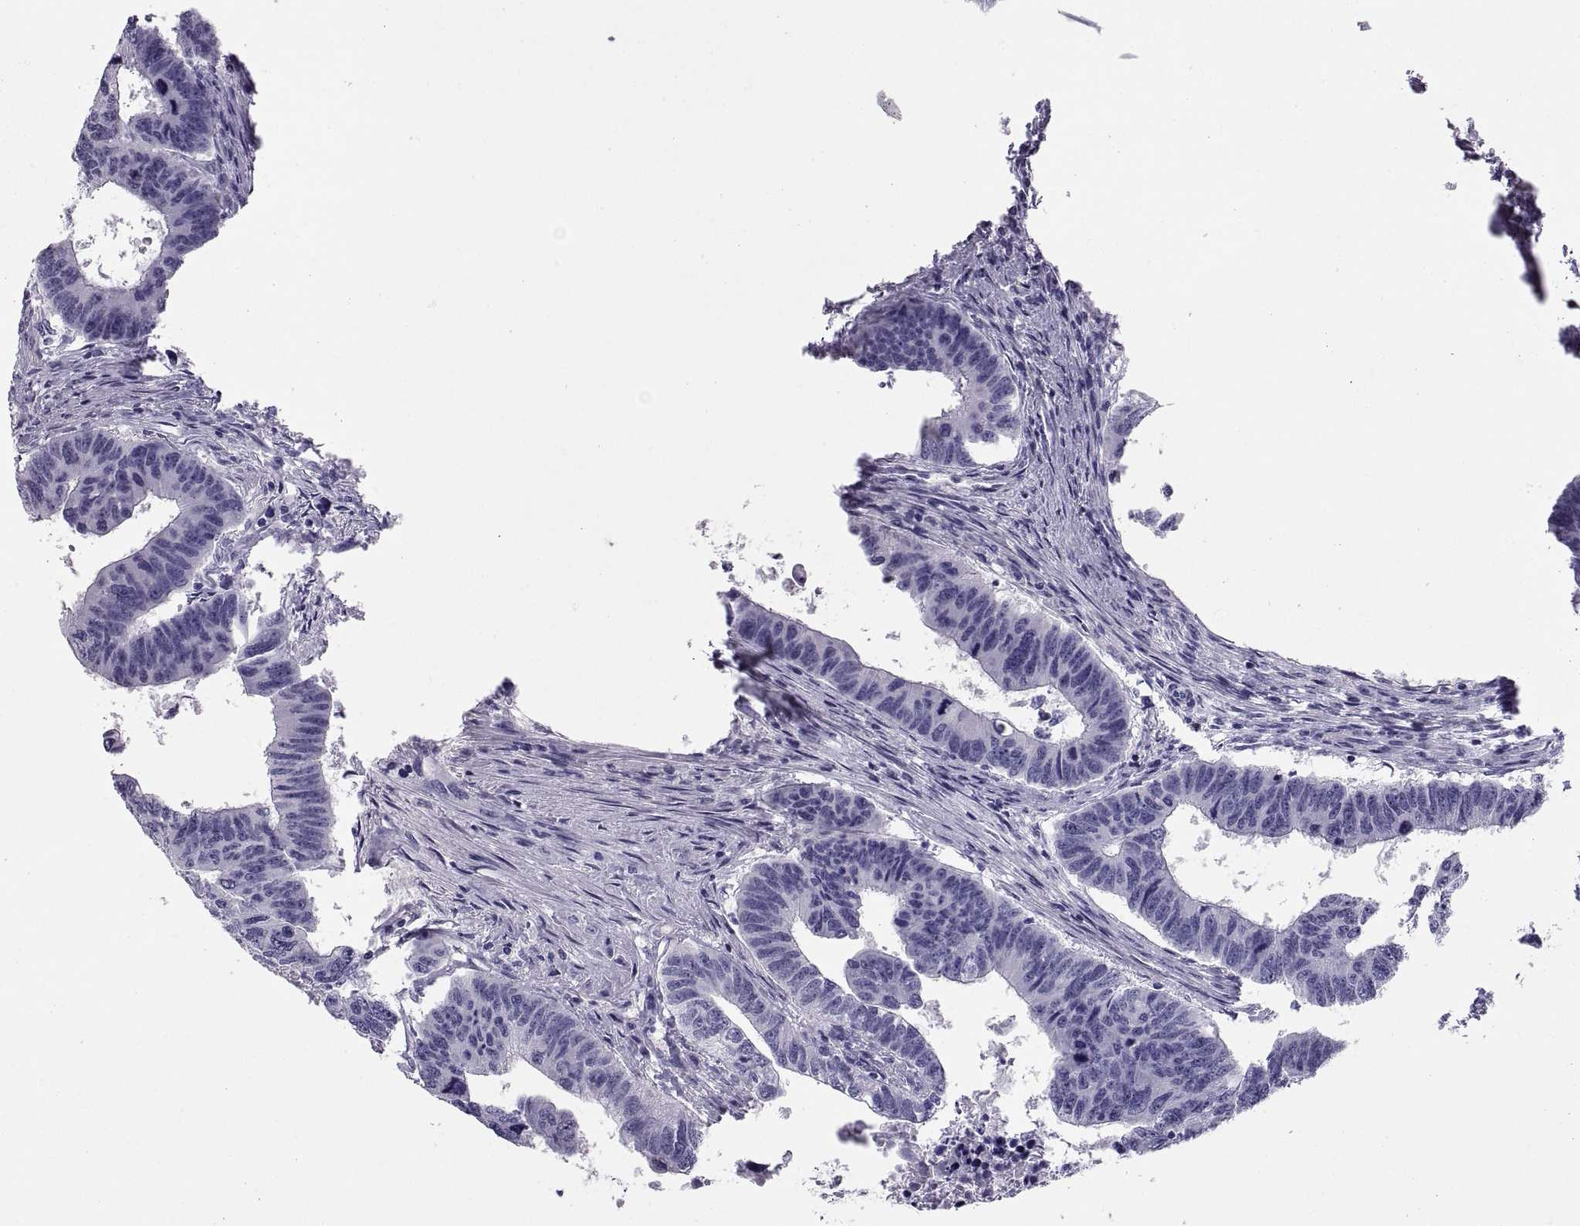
{"staining": {"intensity": "negative", "quantity": "none", "location": "none"}, "tissue": "colorectal cancer", "cell_type": "Tumor cells", "image_type": "cancer", "snomed": [{"axis": "morphology", "description": "Adenocarcinoma, NOS"}, {"axis": "topography", "description": "Rectum"}], "caption": "Immunohistochemistry of human colorectal cancer (adenocarcinoma) demonstrates no positivity in tumor cells.", "gene": "RGS20", "patient": {"sex": "female", "age": 85}}